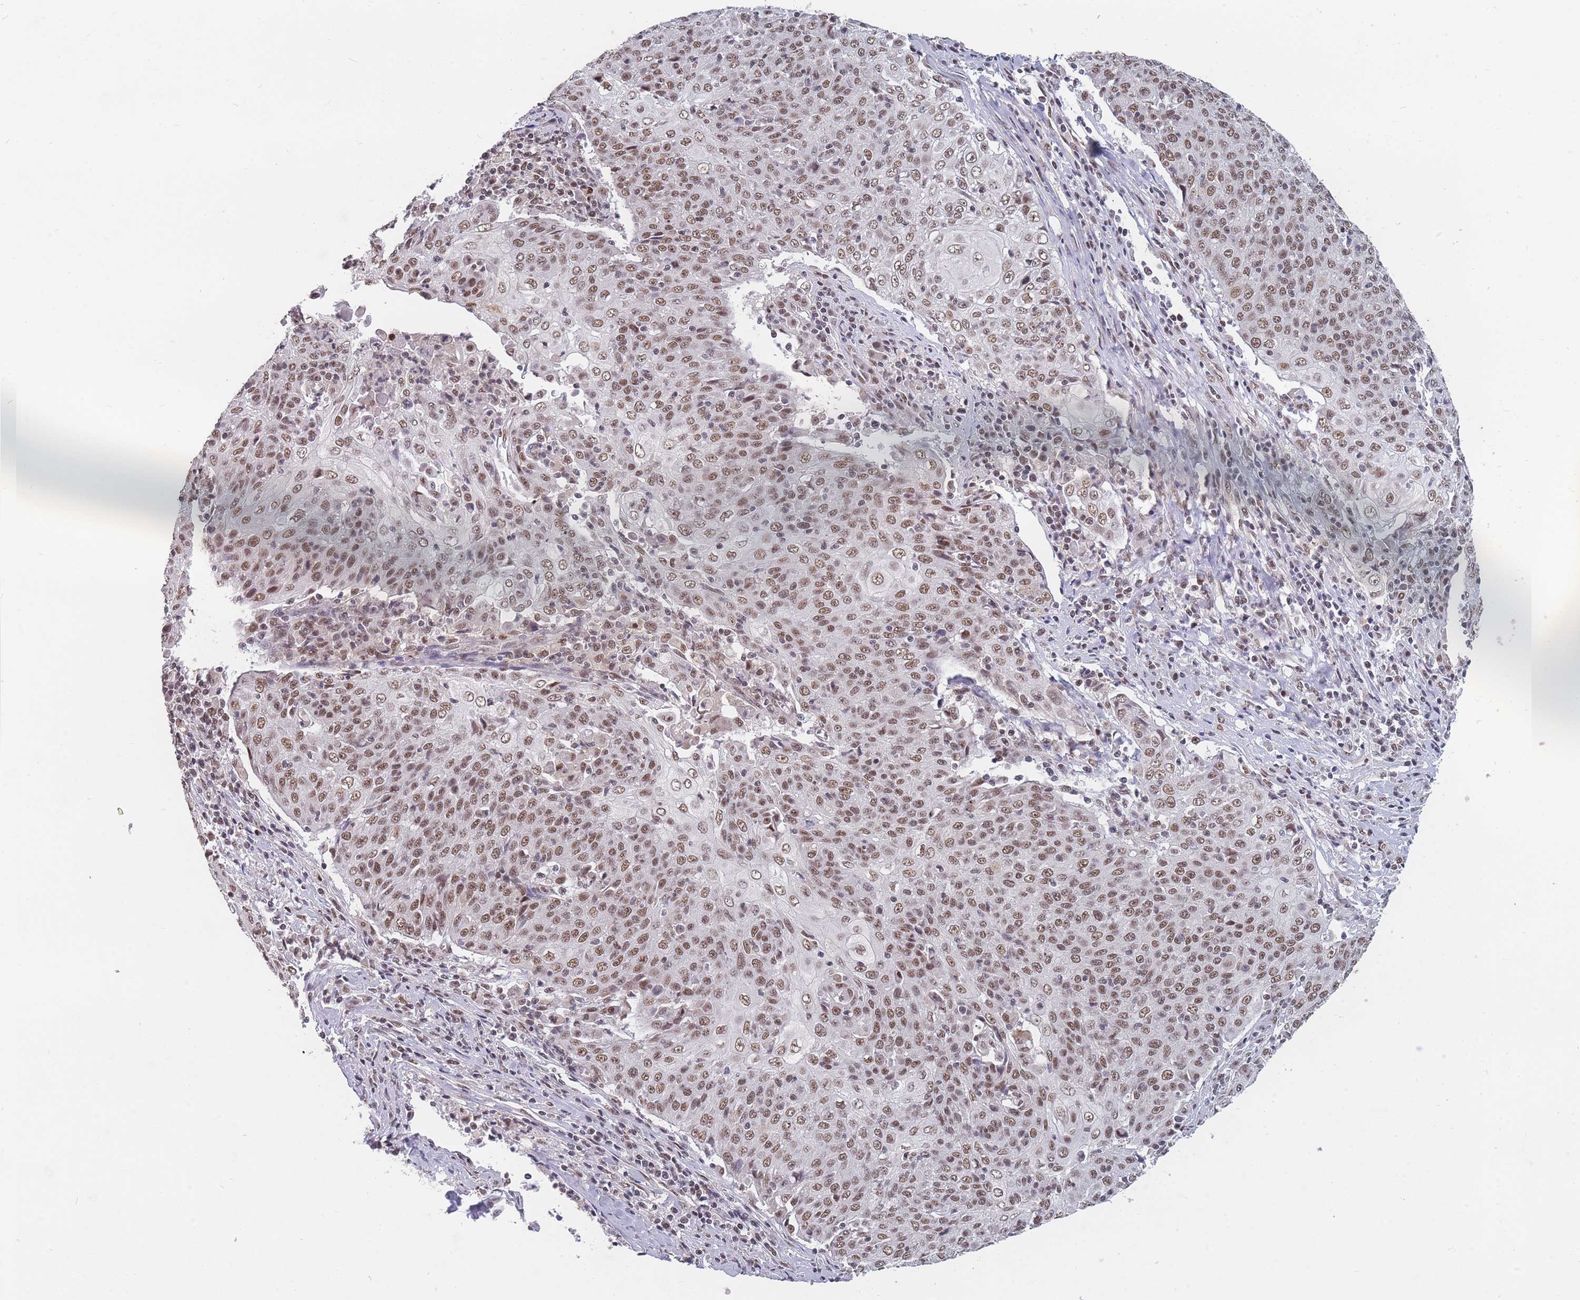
{"staining": {"intensity": "moderate", "quantity": ">75%", "location": "nuclear"}, "tissue": "cervical cancer", "cell_type": "Tumor cells", "image_type": "cancer", "snomed": [{"axis": "morphology", "description": "Squamous cell carcinoma, NOS"}, {"axis": "topography", "description": "Cervix"}], "caption": "Immunohistochemistry (IHC) of cervical cancer demonstrates medium levels of moderate nuclear staining in about >75% of tumor cells.", "gene": "SNRPA1", "patient": {"sex": "female", "age": 48}}